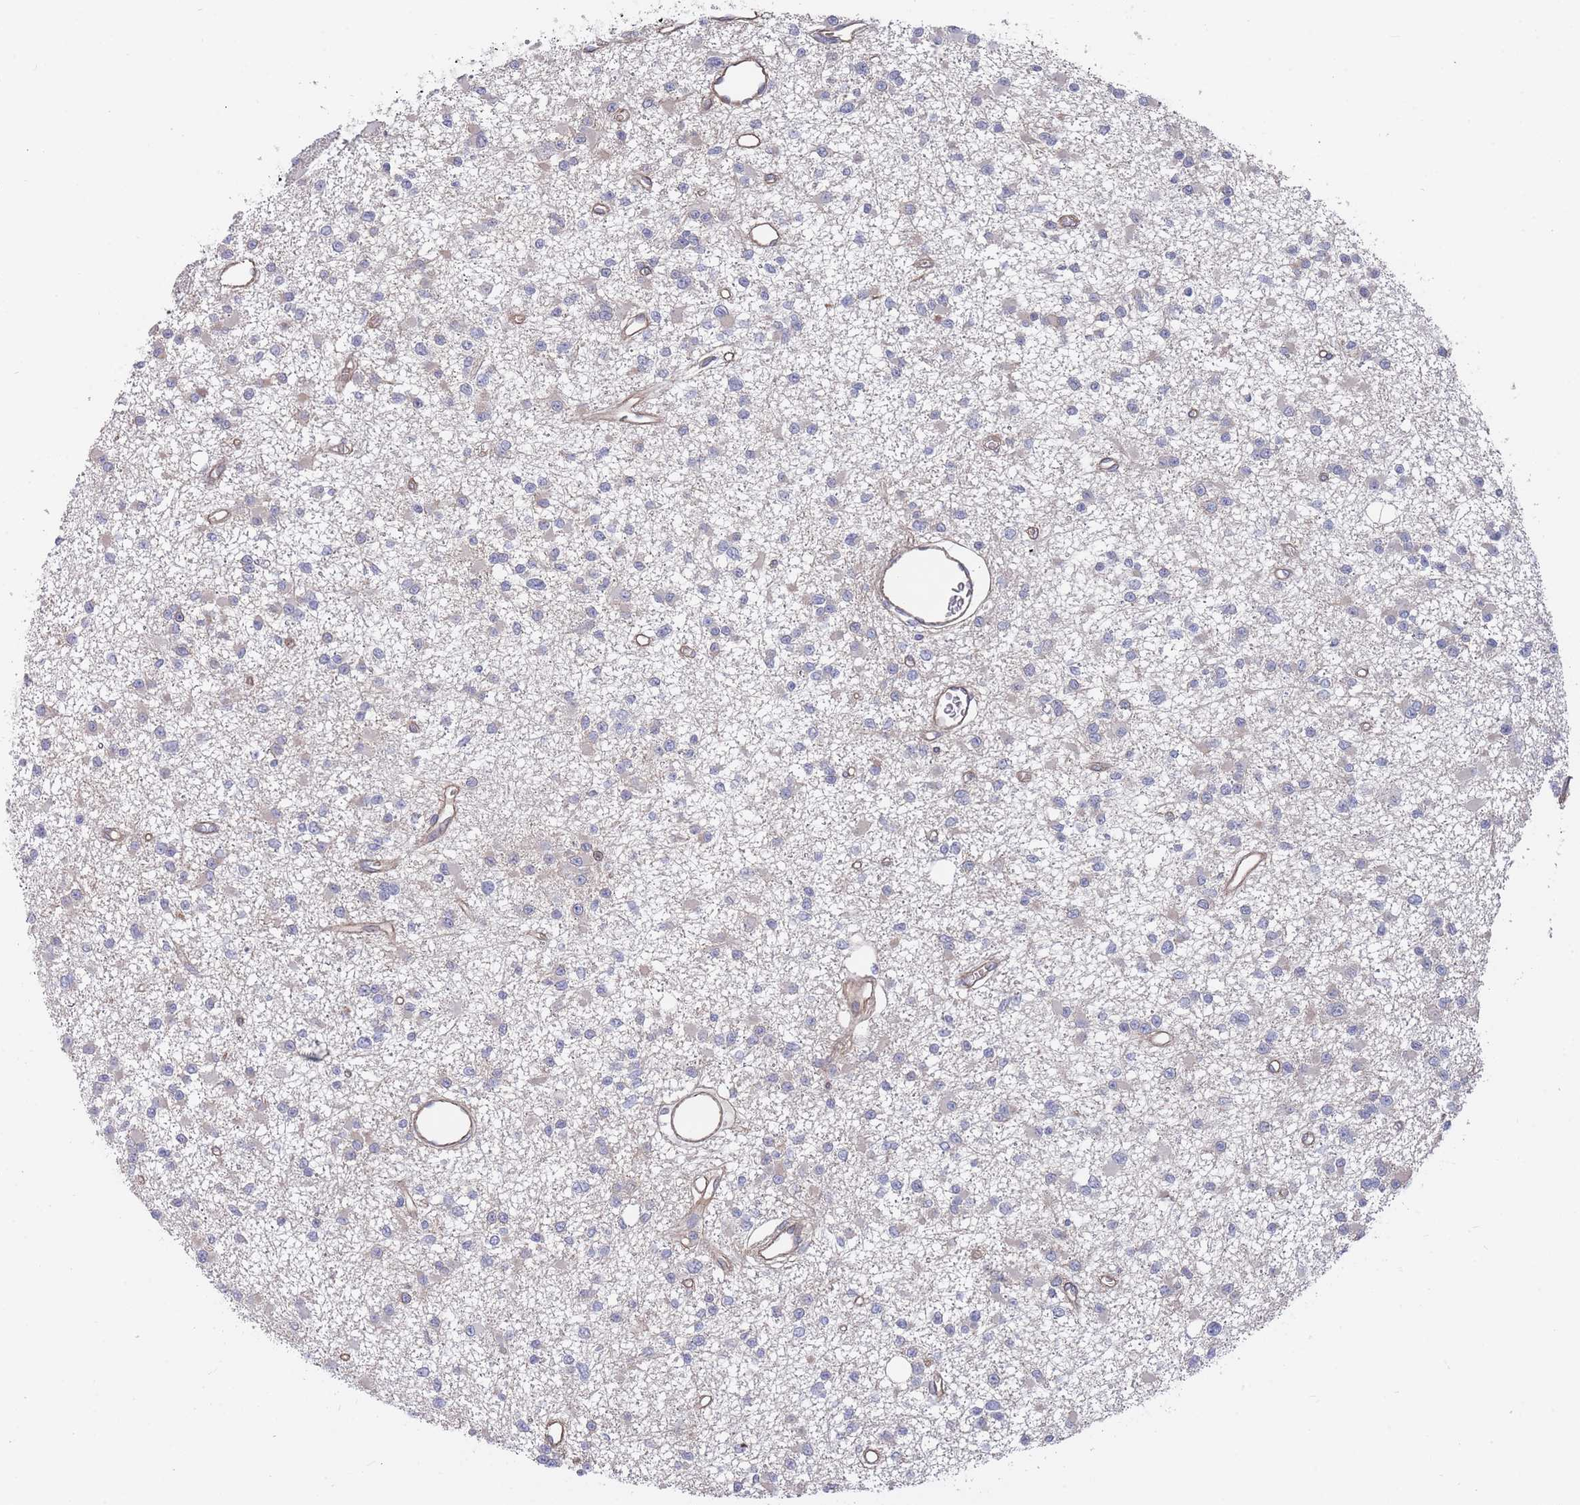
{"staining": {"intensity": "negative", "quantity": "none", "location": "none"}, "tissue": "glioma", "cell_type": "Tumor cells", "image_type": "cancer", "snomed": [{"axis": "morphology", "description": "Glioma, malignant, Low grade"}, {"axis": "topography", "description": "Brain"}], "caption": "High power microscopy photomicrograph of an immunohistochemistry image of glioma, revealing no significant positivity in tumor cells.", "gene": "SLC1A6", "patient": {"sex": "female", "age": 22}}